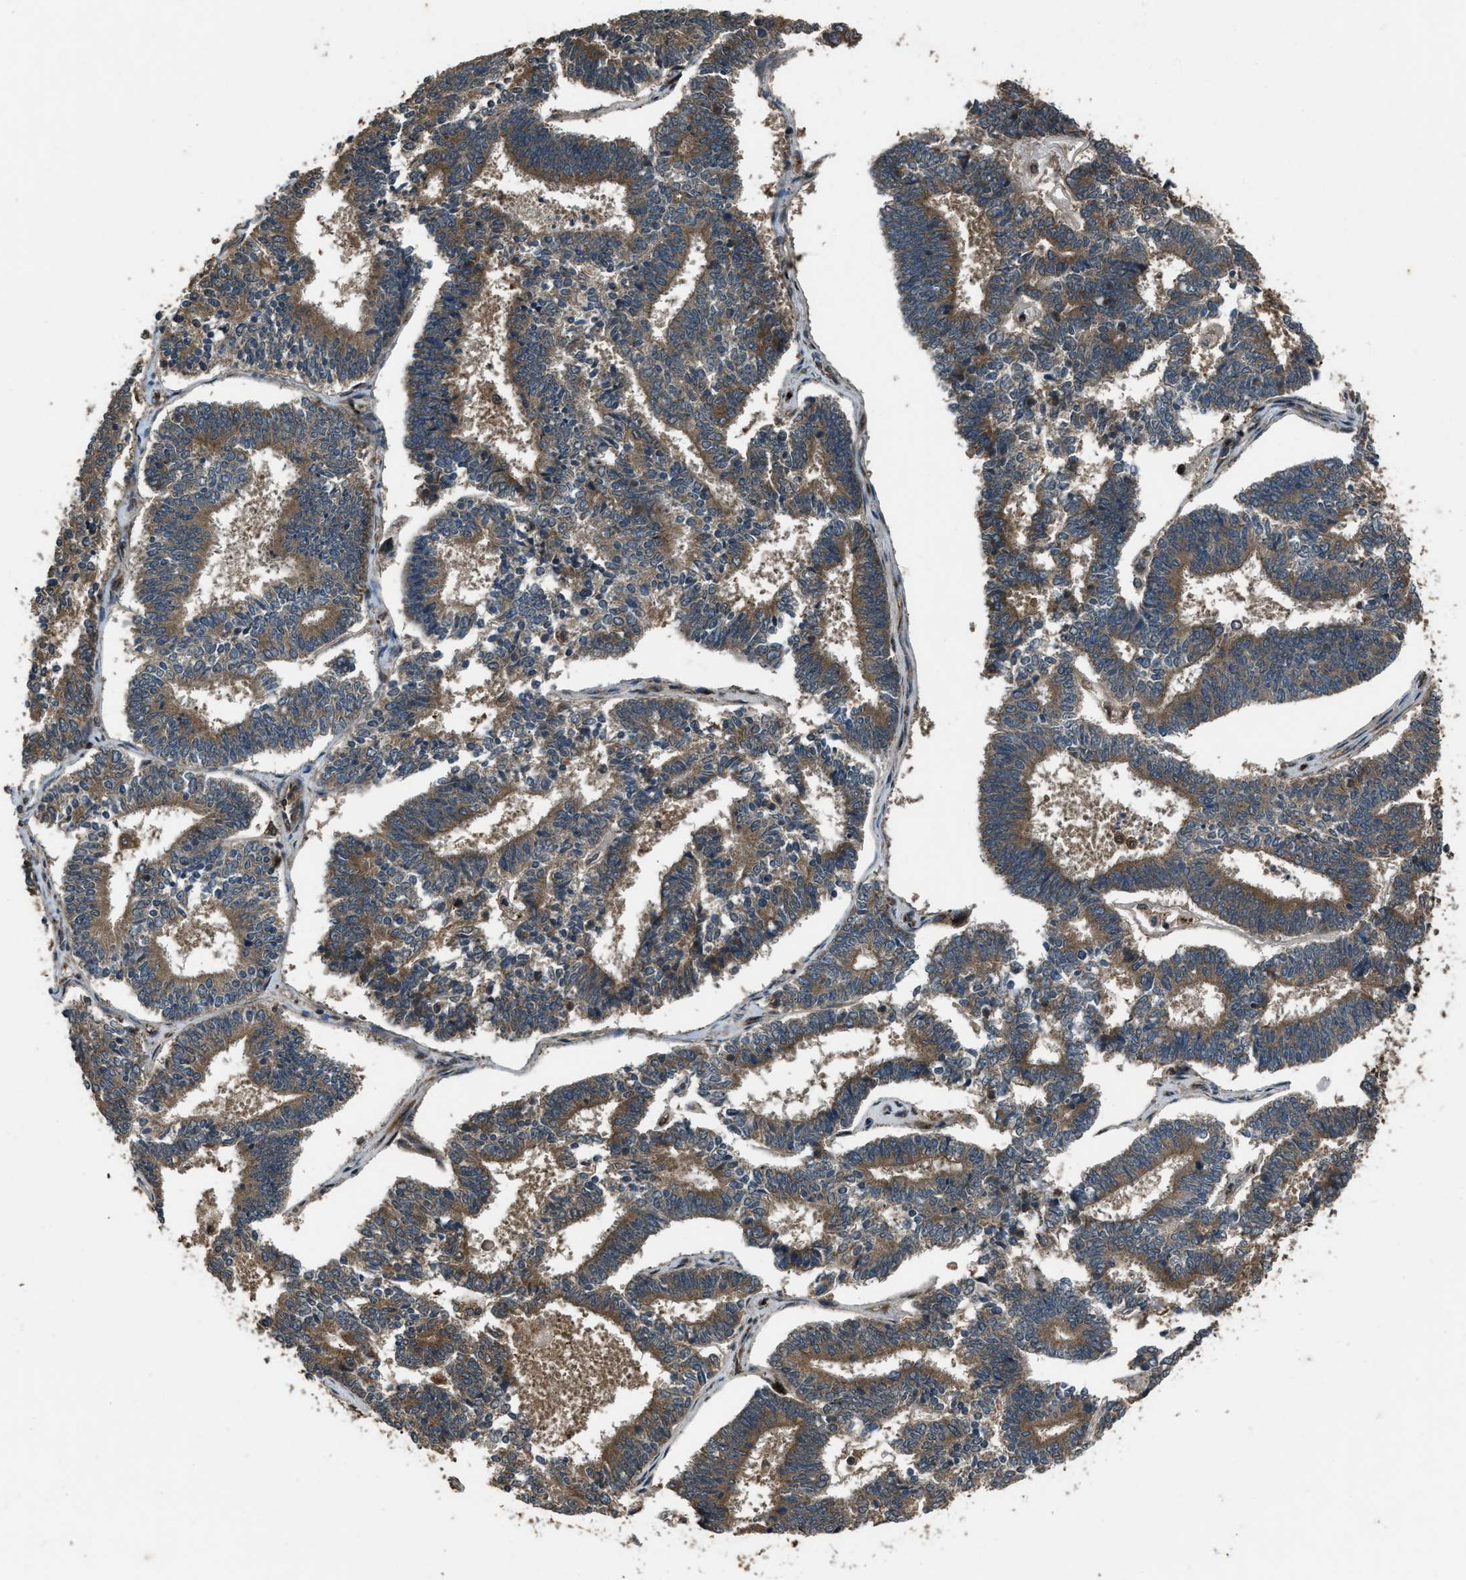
{"staining": {"intensity": "moderate", "quantity": ">75%", "location": "cytoplasmic/membranous"}, "tissue": "endometrial cancer", "cell_type": "Tumor cells", "image_type": "cancer", "snomed": [{"axis": "morphology", "description": "Adenocarcinoma, NOS"}, {"axis": "topography", "description": "Endometrium"}], "caption": "Immunohistochemistry (IHC) histopathology image of neoplastic tissue: human endometrial cancer (adenocarcinoma) stained using immunohistochemistry exhibits medium levels of moderate protein expression localized specifically in the cytoplasmic/membranous of tumor cells, appearing as a cytoplasmic/membranous brown color.", "gene": "IRAK4", "patient": {"sex": "female", "age": 70}}